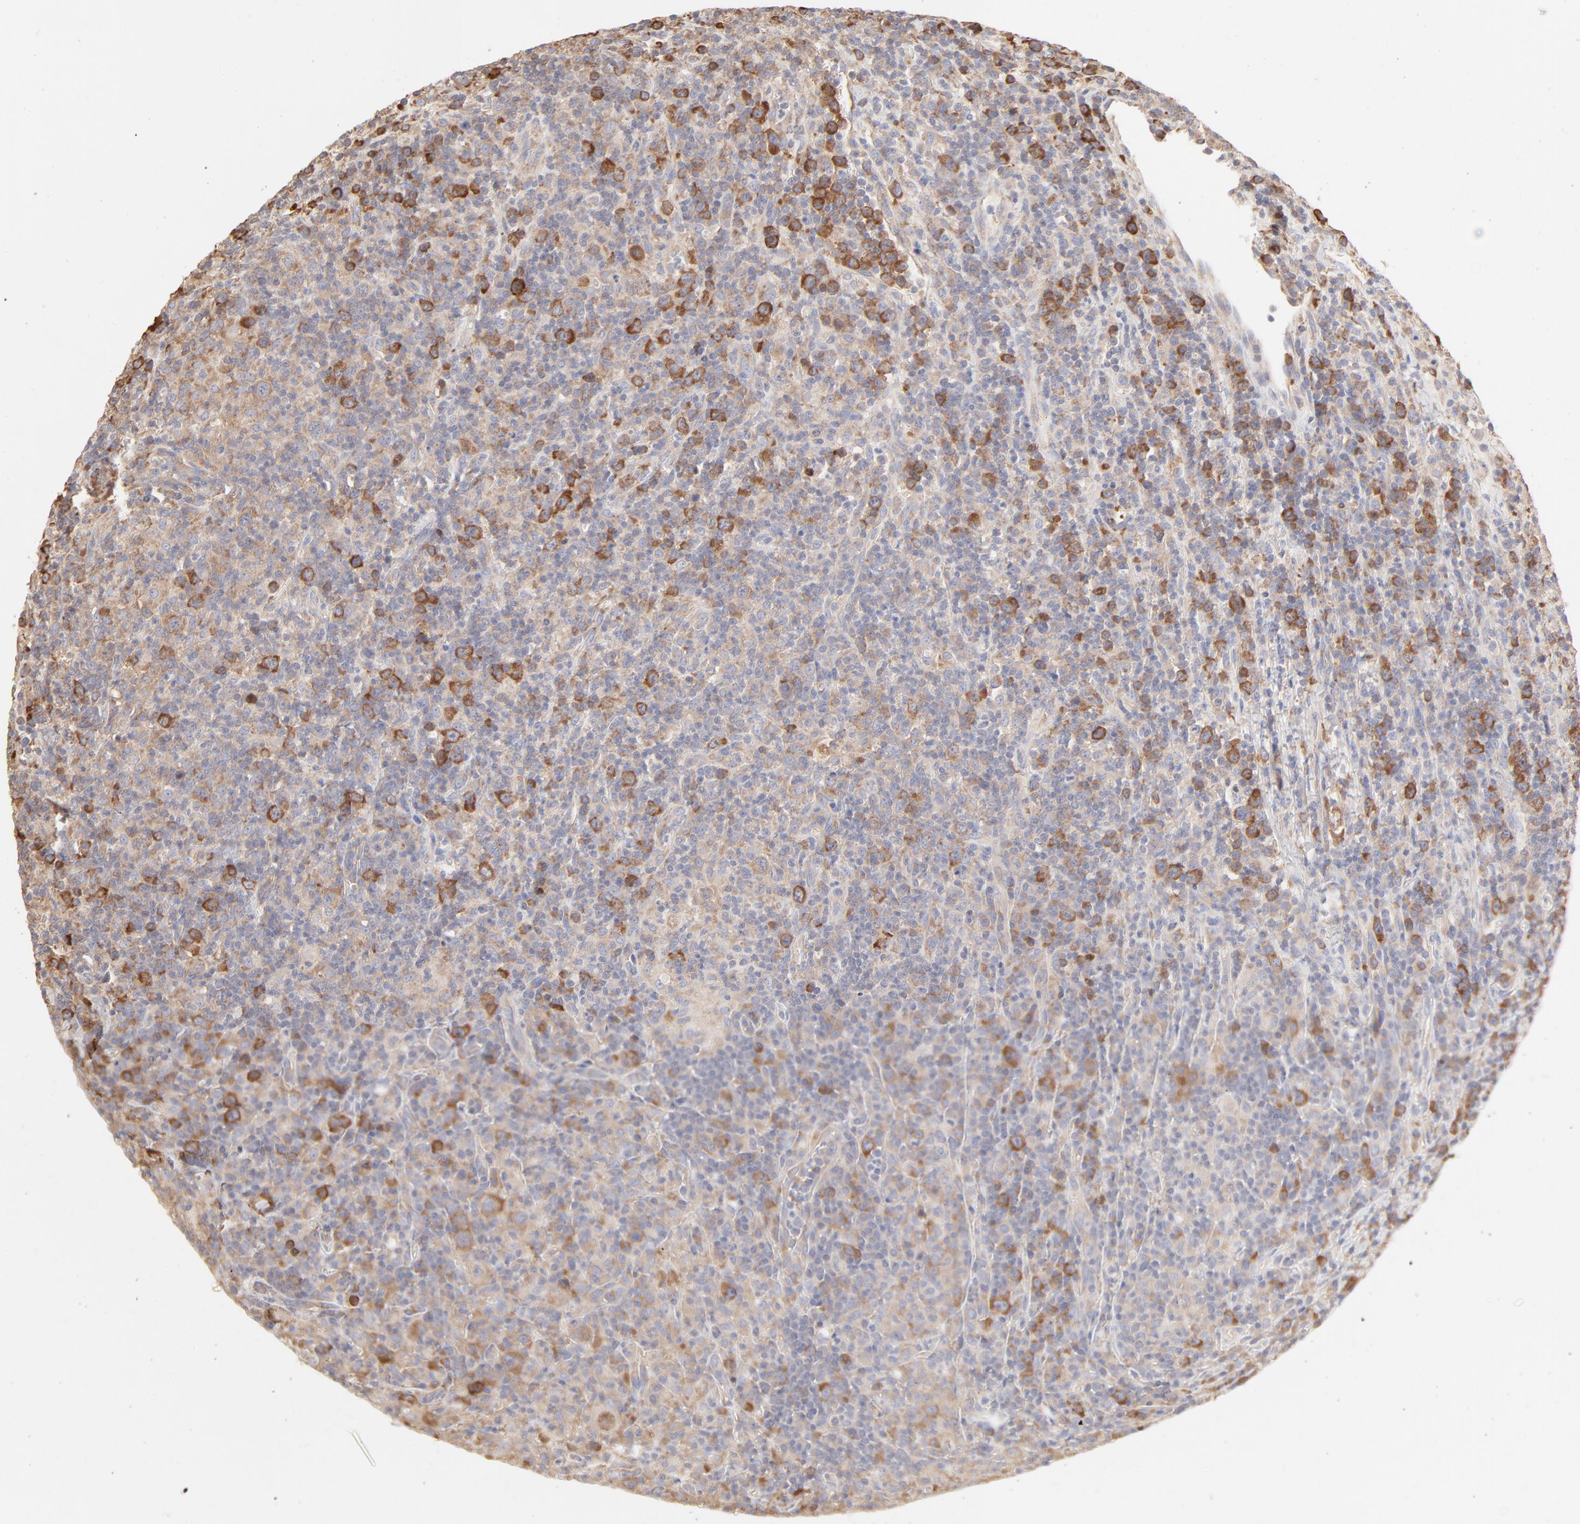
{"staining": {"intensity": "moderate", "quantity": ">75%", "location": "cytoplasmic/membranous"}, "tissue": "lymphoma", "cell_type": "Tumor cells", "image_type": "cancer", "snomed": [{"axis": "morphology", "description": "Hodgkin's disease, NOS"}, {"axis": "topography", "description": "Lymph node"}], "caption": "A brown stain labels moderate cytoplasmic/membranous expression of a protein in human Hodgkin's disease tumor cells.", "gene": "RPS21", "patient": {"sex": "male", "age": 65}}